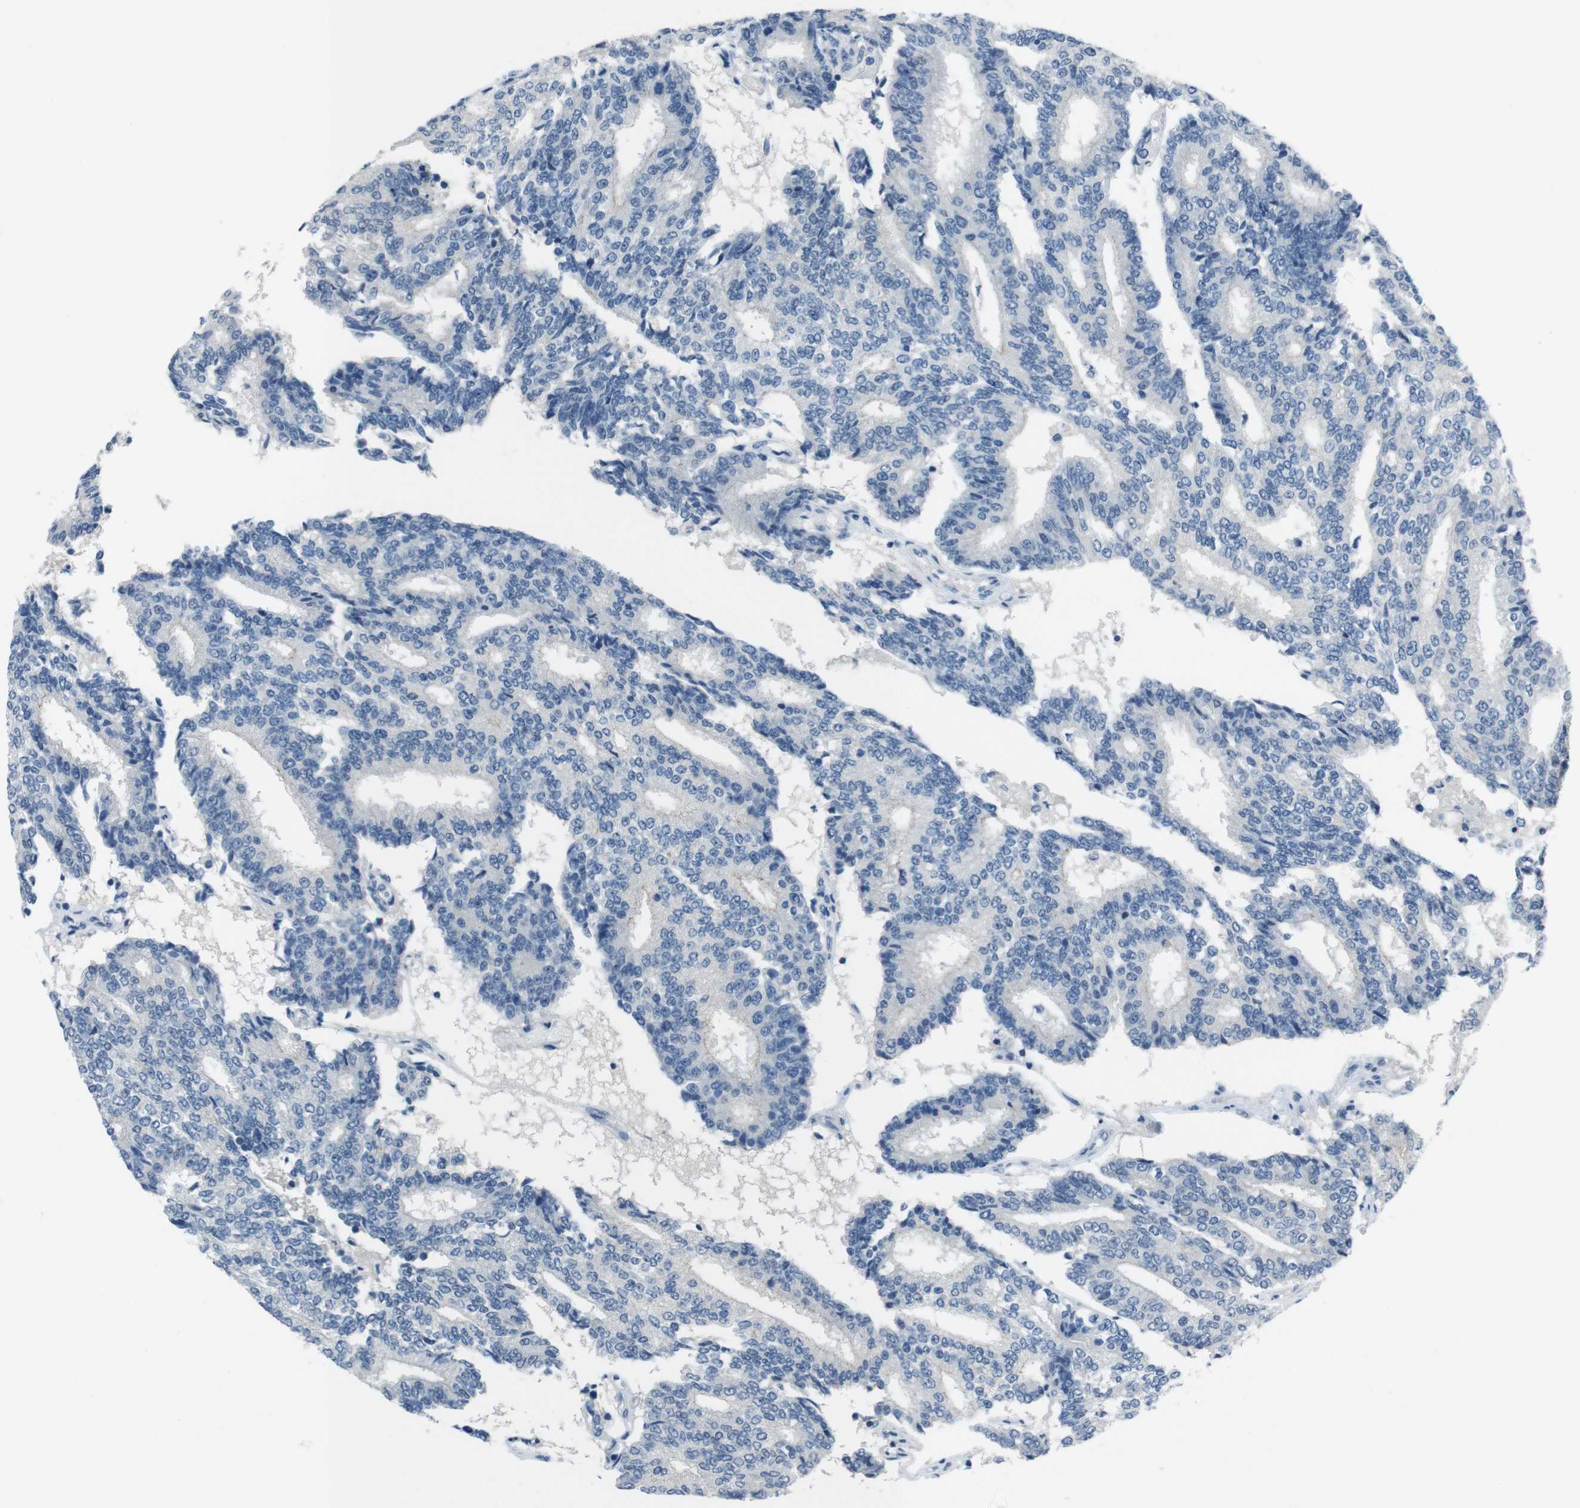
{"staining": {"intensity": "negative", "quantity": "none", "location": "none"}, "tissue": "prostate cancer", "cell_type": "Tumor cells", "image_type": "cancer", "snomed": [{"axis": "morphology", "description": "Adenocarcinoma, High grade"}, {"axis": "topography", "description": "Prostate"}], "caption": "Protein analysis of prostate cancer displays no significant staining in tumor cells.", "gene": "HRH2", "patient": {"sex": "male", "age": 55}}